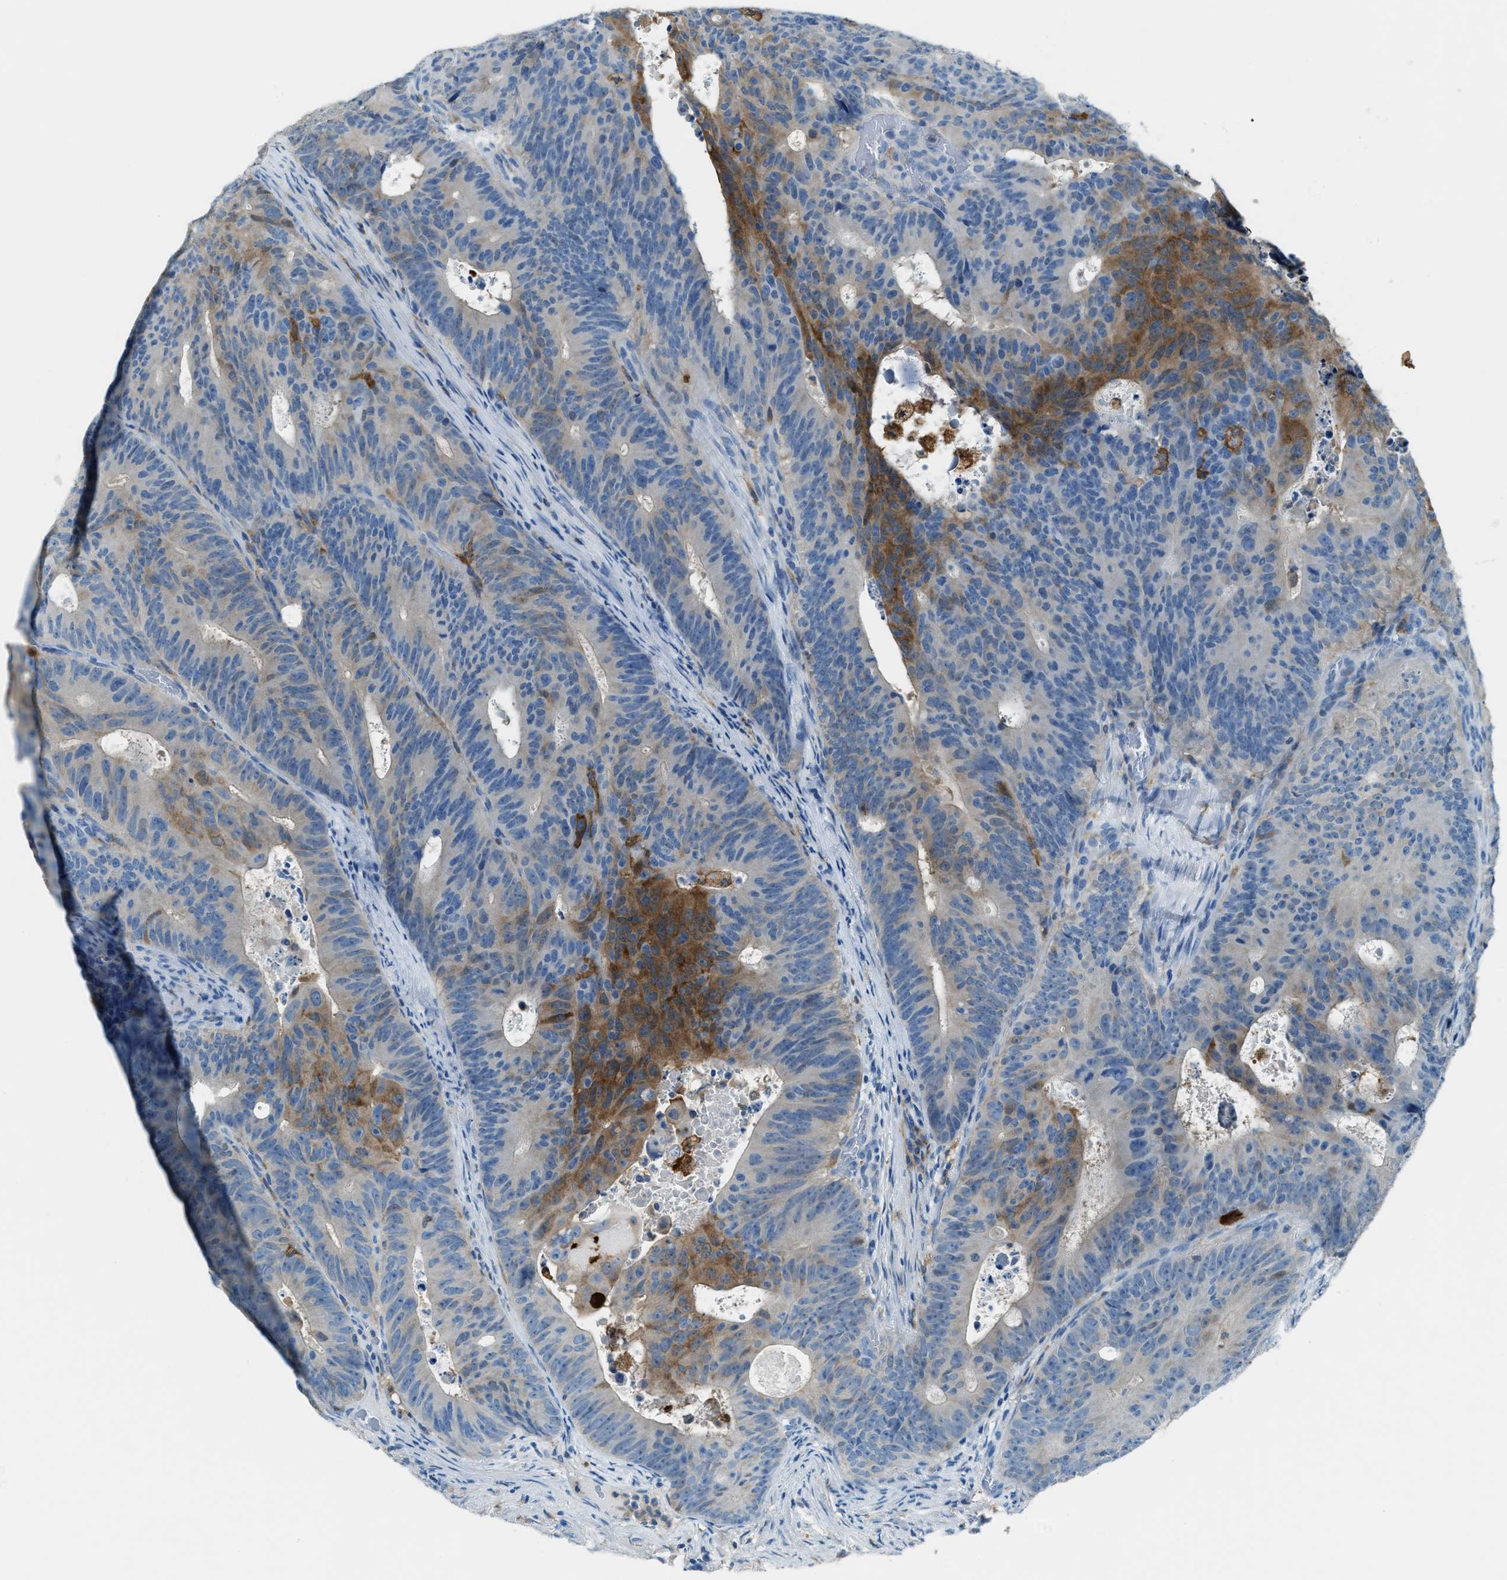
{"staining": {"intensity": "moderate", "quantity": "<25%", "location": "cytoplasmic/membranous"}, "tissue": "colorectal cancer", "cell_type": "Tumor cells", "image_type": "cancer", "snomed": [{"axis": "morphology", "description": "Adenocarcinoma, NOS"}, {"axis": "topography", "description": "Colon"}], "caption": "IHC photomicrograph of neoplastic tissue: human adenocarcinoma (colorectal) stained using immunohistochemistry demonstrates low levels of moderate protein expression localized specifically in the cytoplasmic/membranous of tumor cells, appearing as a cytoplasmic/membranous brown color.", "gene": "MATCAP2", "patient": {"sex": "male", "age": 87}}